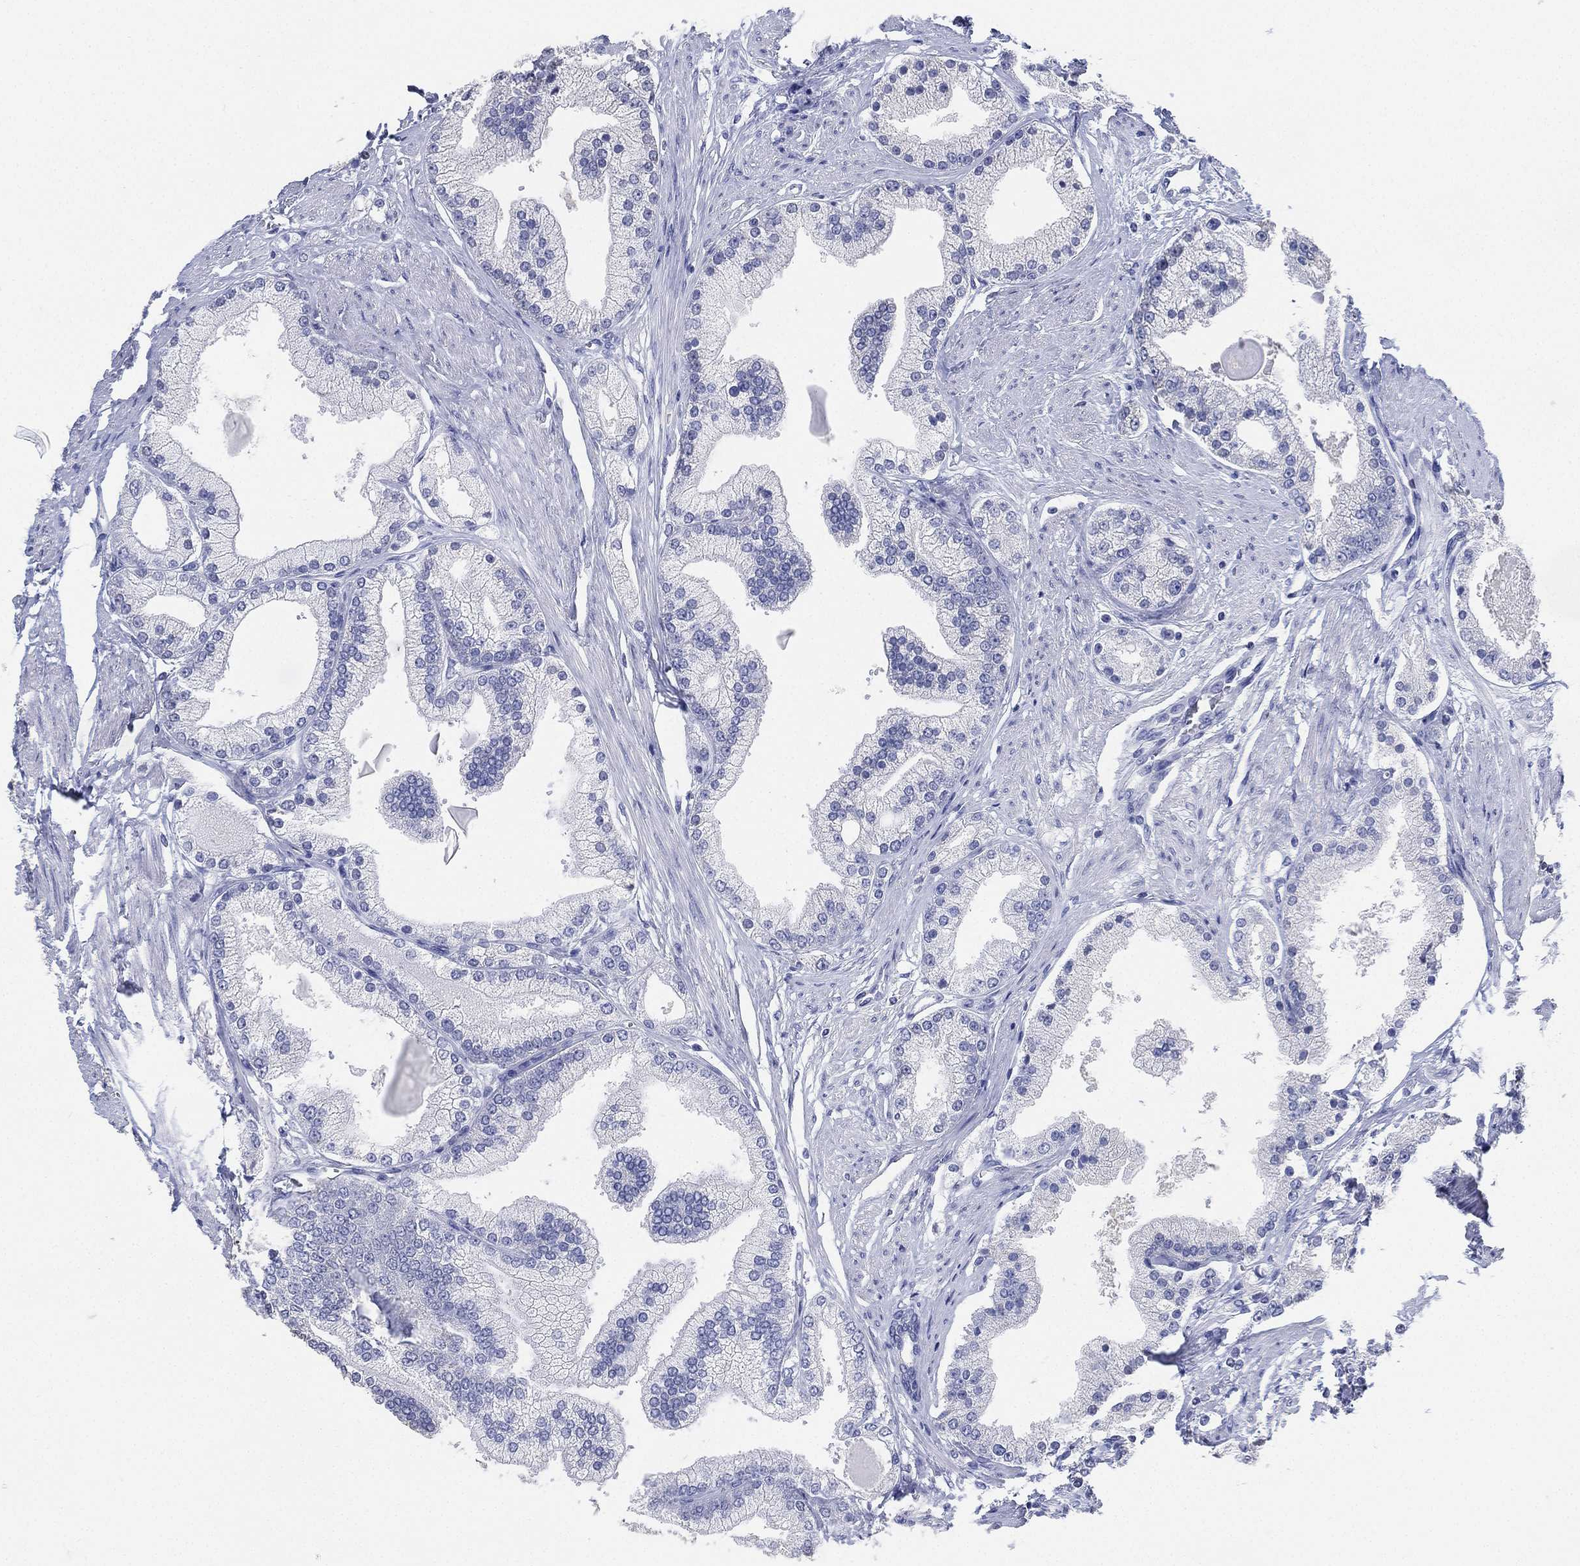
{"staining": {"intensity": "negative", "quantity": "none", "location": "none"}, "tissue": "prostate cancer", "cell_type": "Tumor cells", "image_type": "cancer", "snomed": [{"axis": "morphology", "description": "Adenocarcinoma, NOS"}, {"axis": "topography", "description": "Prostate and seminal vesicle, NOS"}, {"axis": "topography", "description": "Prostate"}], "caption": "Tumor cells are negative for protein expression in human adenocarcinoma (prostate).", "gene": "IYD", "patient": {"sex": "male", "age": 67}}